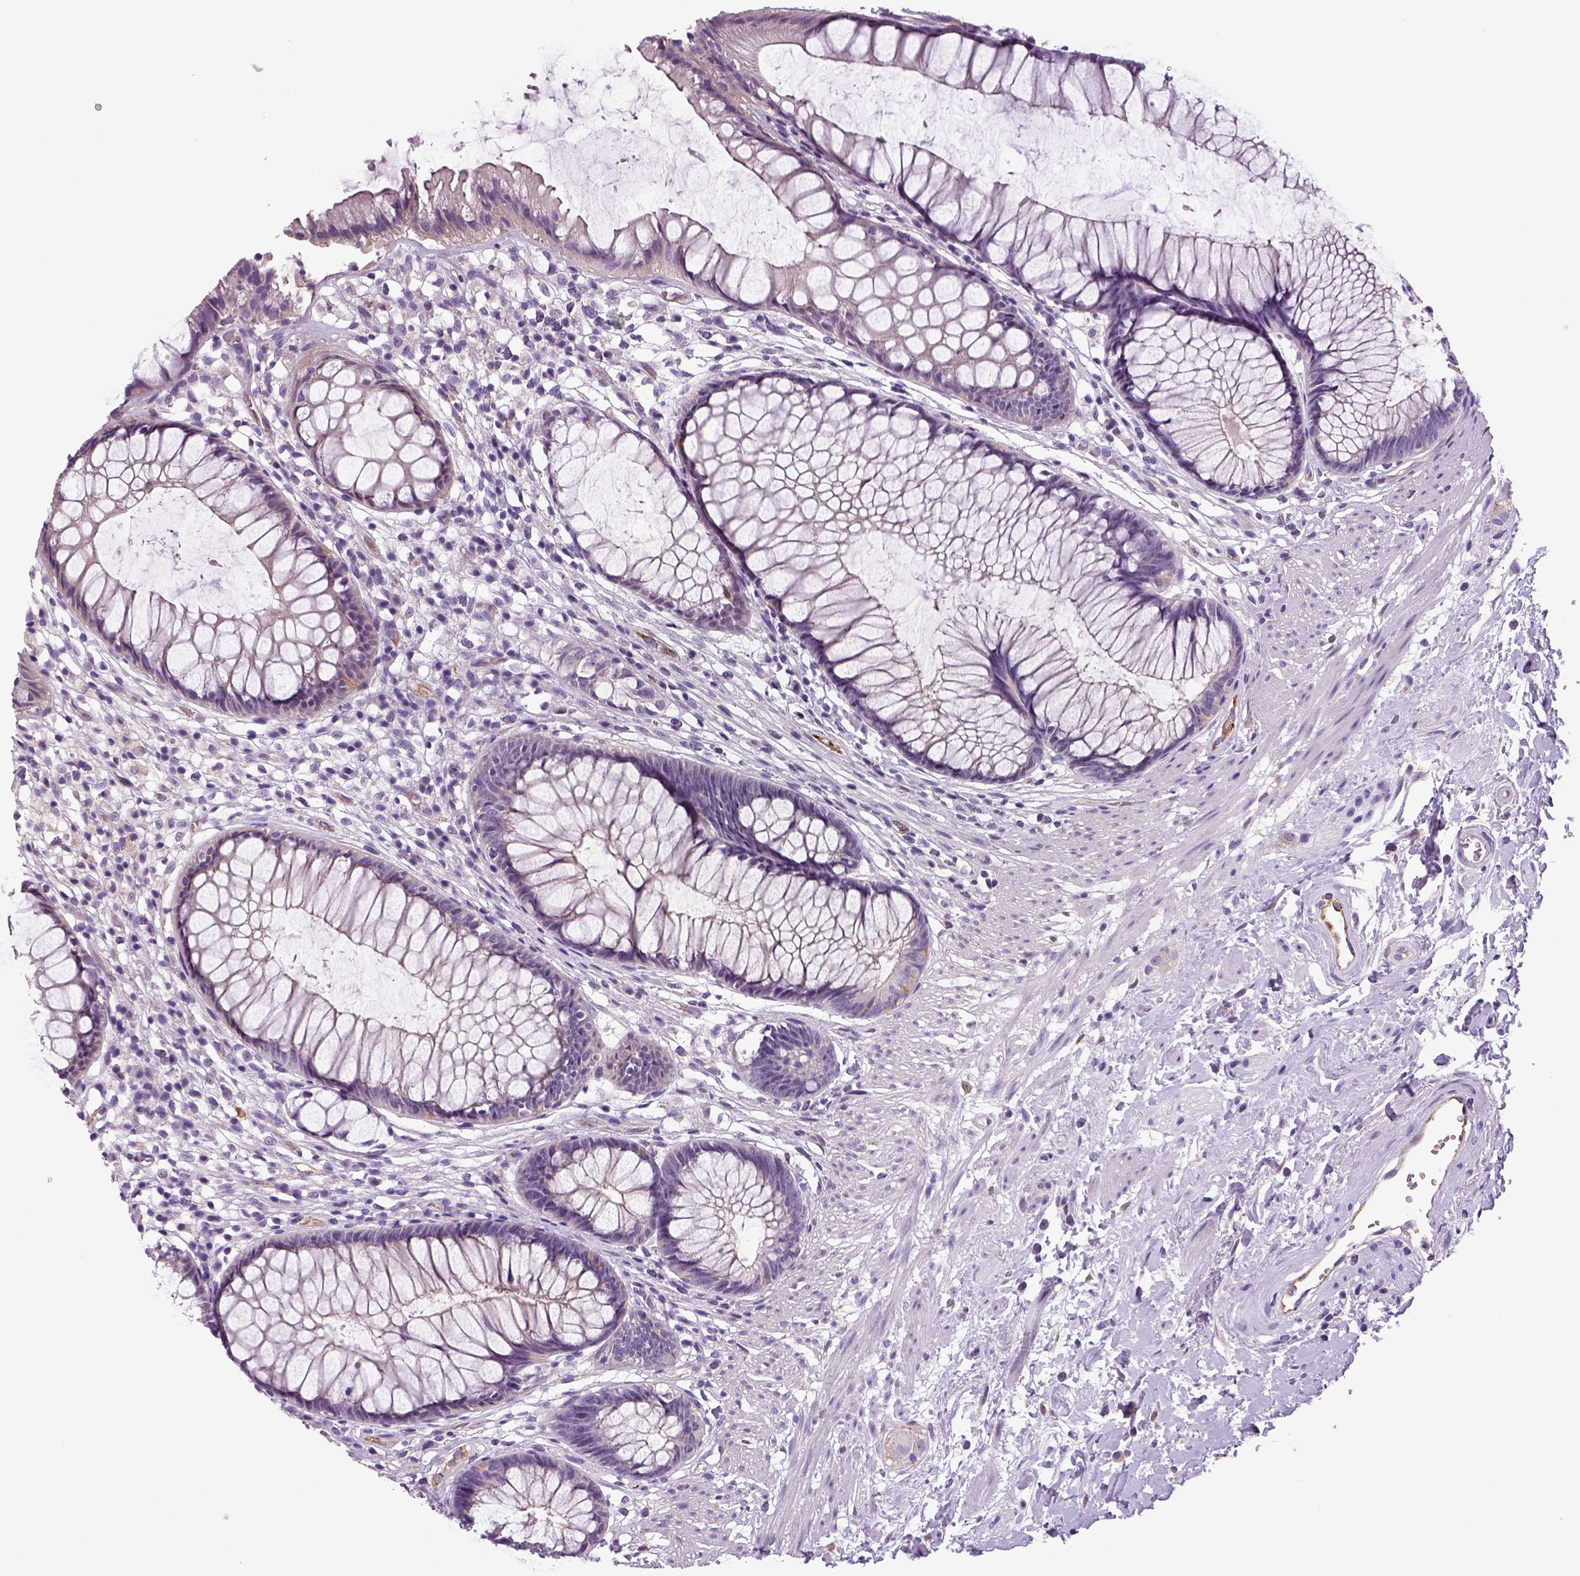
{"staining": {"intensity": "moderate", "quantity": "<25%", "location": "cytoplasmic/membranous"}, "tissue": "rectum", "cell_type": "Glandular cells", "image_type": "normal", "snomed": [{"axis": "morphology", "description": "Normal tissue, NOS"}, {"axis": "topography", "description": "Smooth muscle"}, {"axis": "topography", "description": "Rectum"}], "caption": "Immunohistochemical staining of normal human rectum reveals low levels of moderate cytoplasmic/membranous positivity in approximately <25% of glandular cells.", "gene": "ENSG00000250349", "patient": {"sex": "male", "age": 53}}